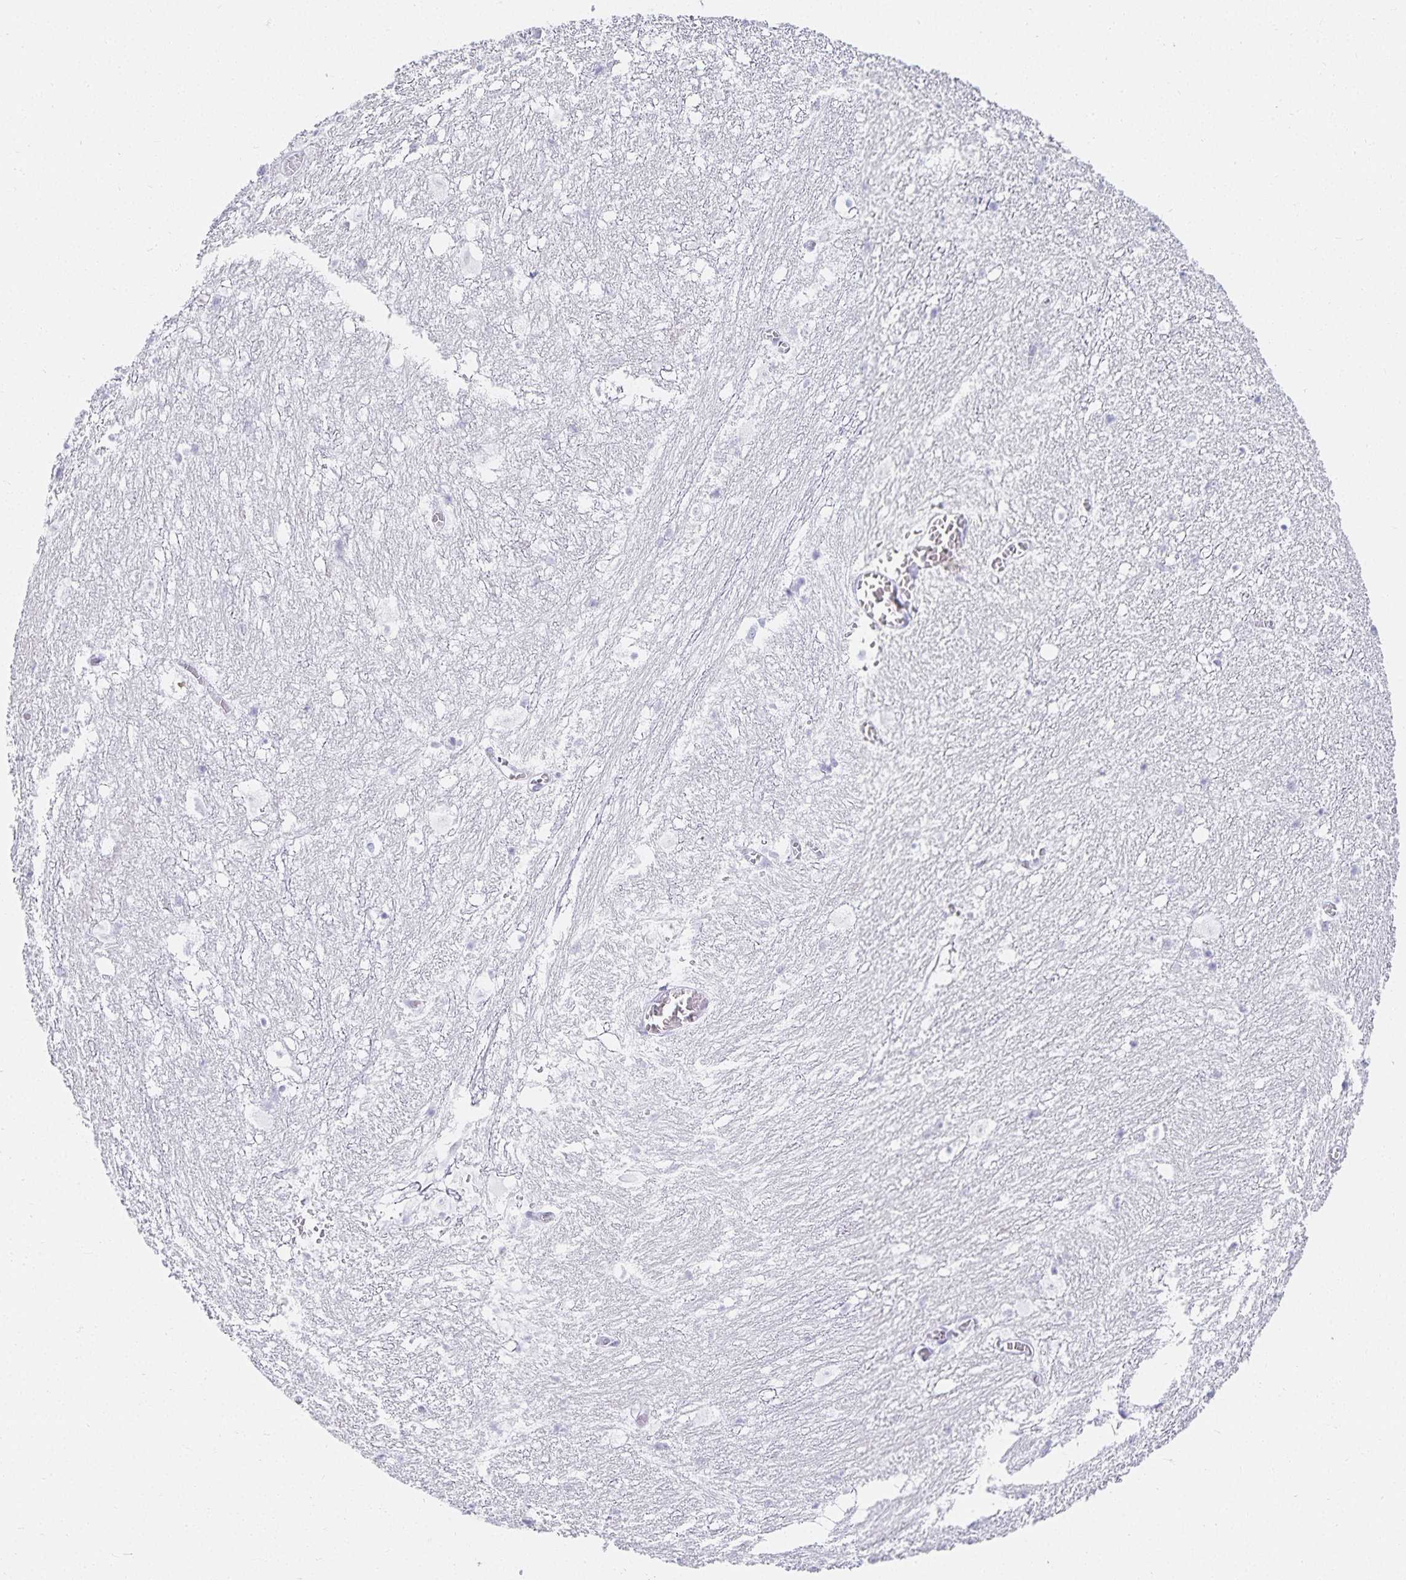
{"staining": {"intensity": "negative", "quantity": "none", "location": "none"}, "tissue": "hippocampus", "cell_type": "Glial cells", "image_type": "normal", "snomed": [{"axis": "morphology", "description": "Normal tissue, NOS"}, {"axis": "topography", "description": "Hippocampus"}], "caption": "The immunohistochemistry photomicrograph has no significant positivity in glial cells of hippocampus.", "gene": "GP2", "patient": {"sex": "female", "age": 52}}